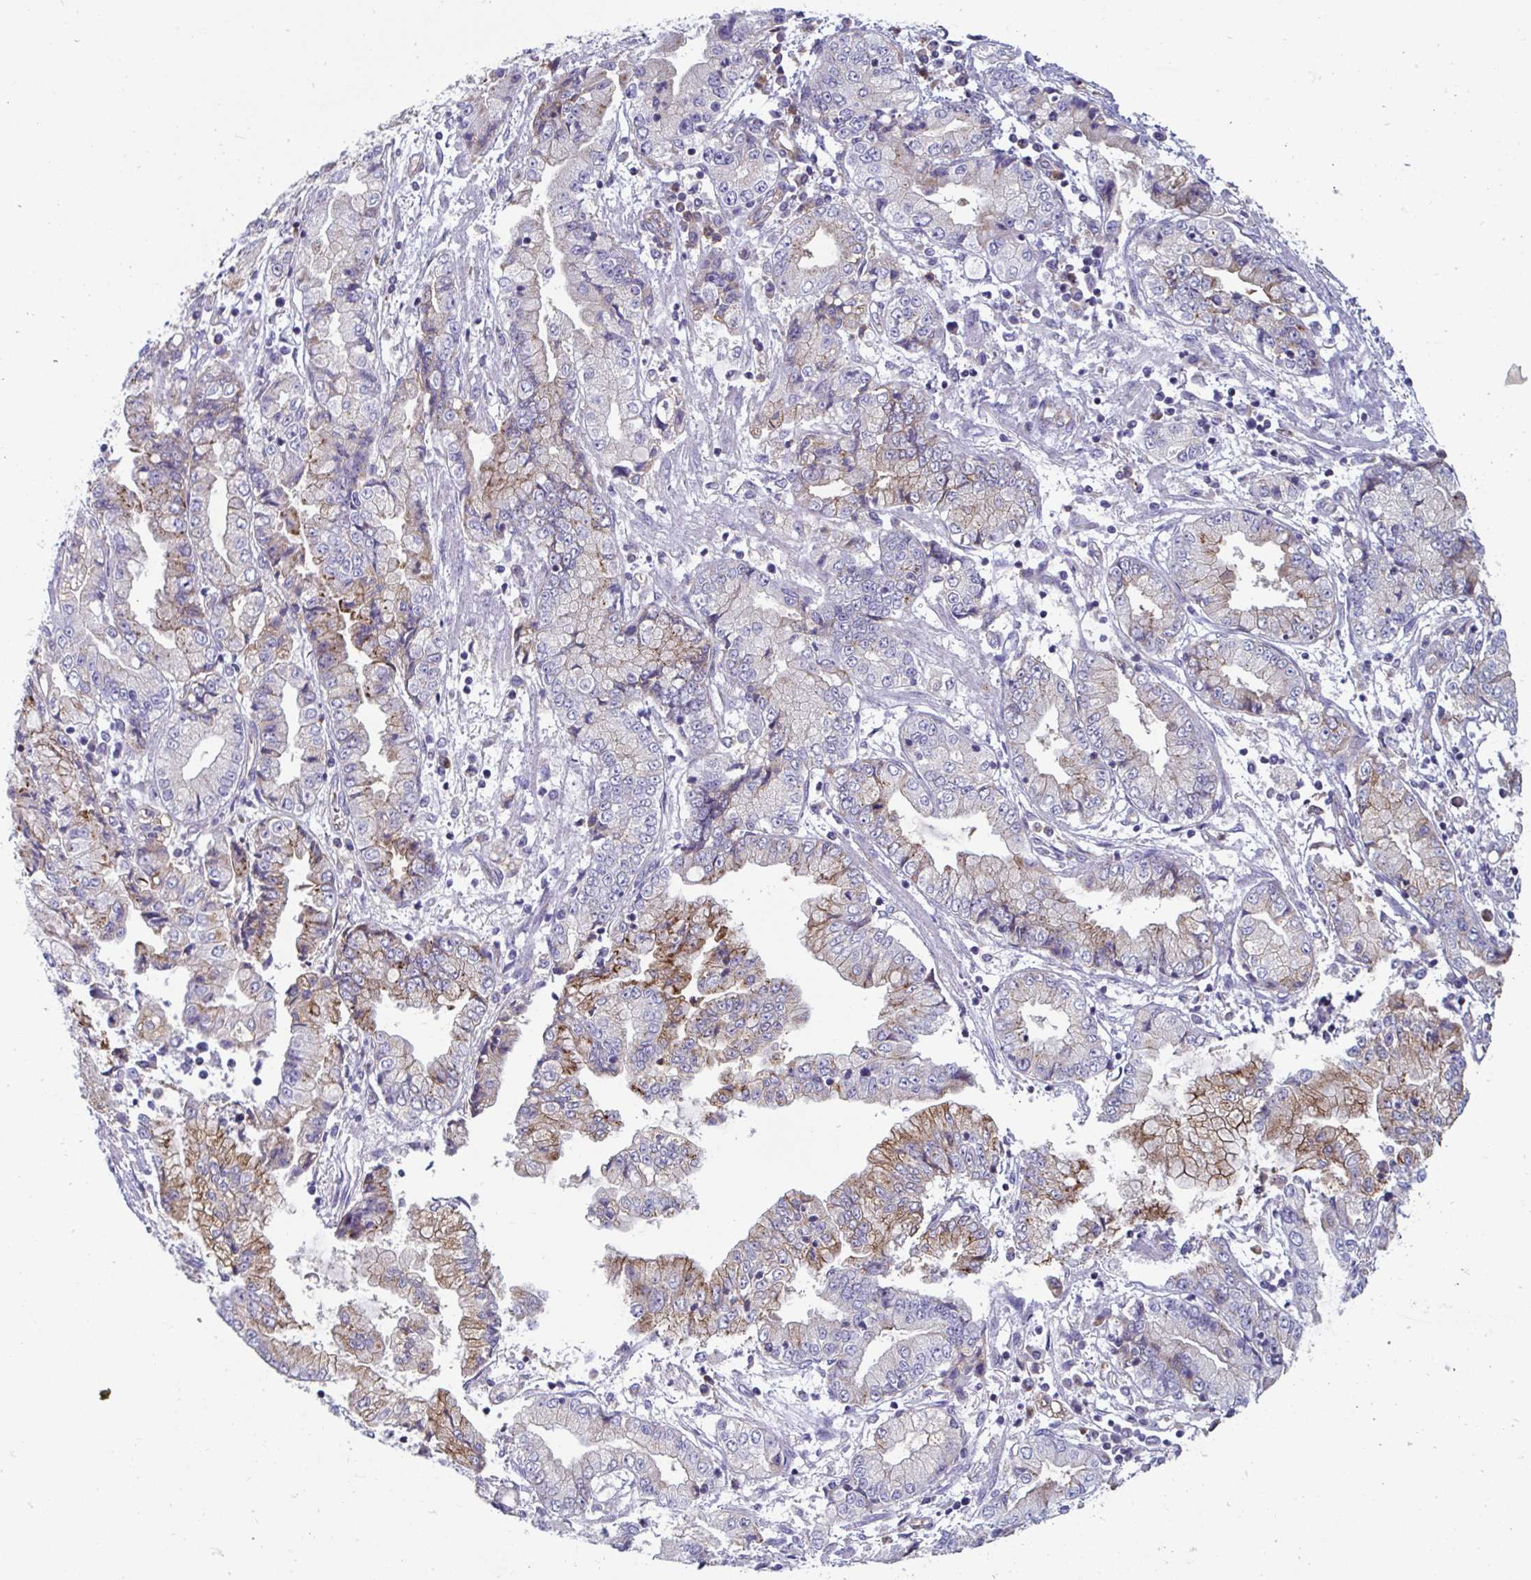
{"staining": {"intensity": "moderate", "quantity": "25%-75%", "location": "cytoplasmic/membranous"}, "tissue": "stomach cancer", "cell_type": "Tumor cells", "image_type": "cancer", "snomed": [{"axis": "morphology", "description": "Adenocarcinoma, NOS"}, {"axis": "topography", "description": "Stomach, upper"}], "caption": "A brown stain highlights moderate cytoplasmic/membranous expression of a protein in human stomach cancer (adenocarcinoma) tumor cells. (IHC, brightfield microscopy, high magnification).", "gene": "SLC9A6", "patient": {"sex": "female", "age": 74}}